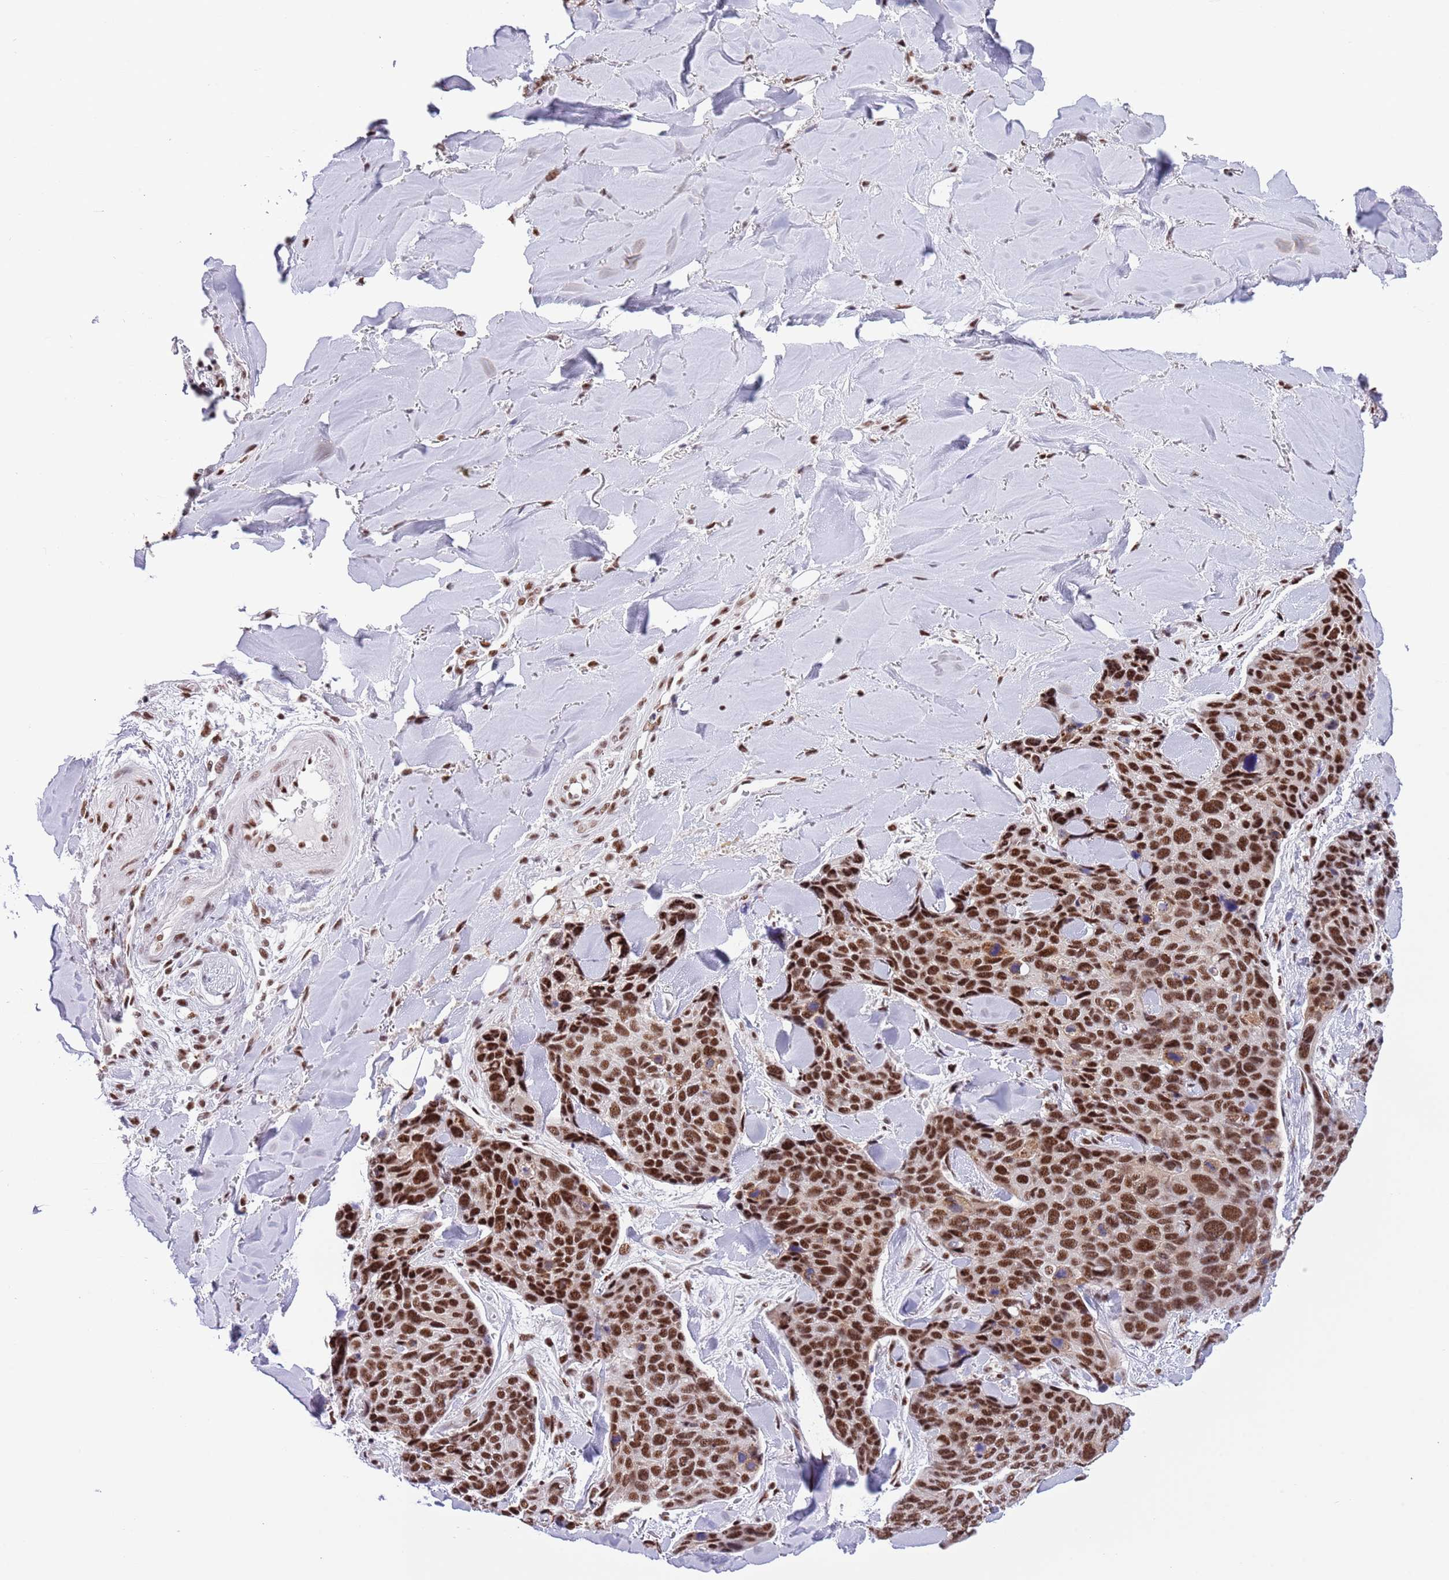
{"staining": {"intensity": "strong", "quantity": ">75%", "location": "nuclear"}, "tissue": "skin cancer", "cell_type": "Tumor cells", "image_type": "cancer", "snomed": [{"axis": "morphology", "description": "Basal cell carcinoma"}, {"axis": "topography", "description": "Skin"}], "caption": "Skin cancer tissue exhibits strong nuclear staining in approximately >75% of tumor cells The protein of interest is stained brown, and the nuclei are stained in blue (DAB IHC with brightfield microscopy, high magnification).", "gene": "SF3A2", "patient": {"sex": "female", "age": 74}}